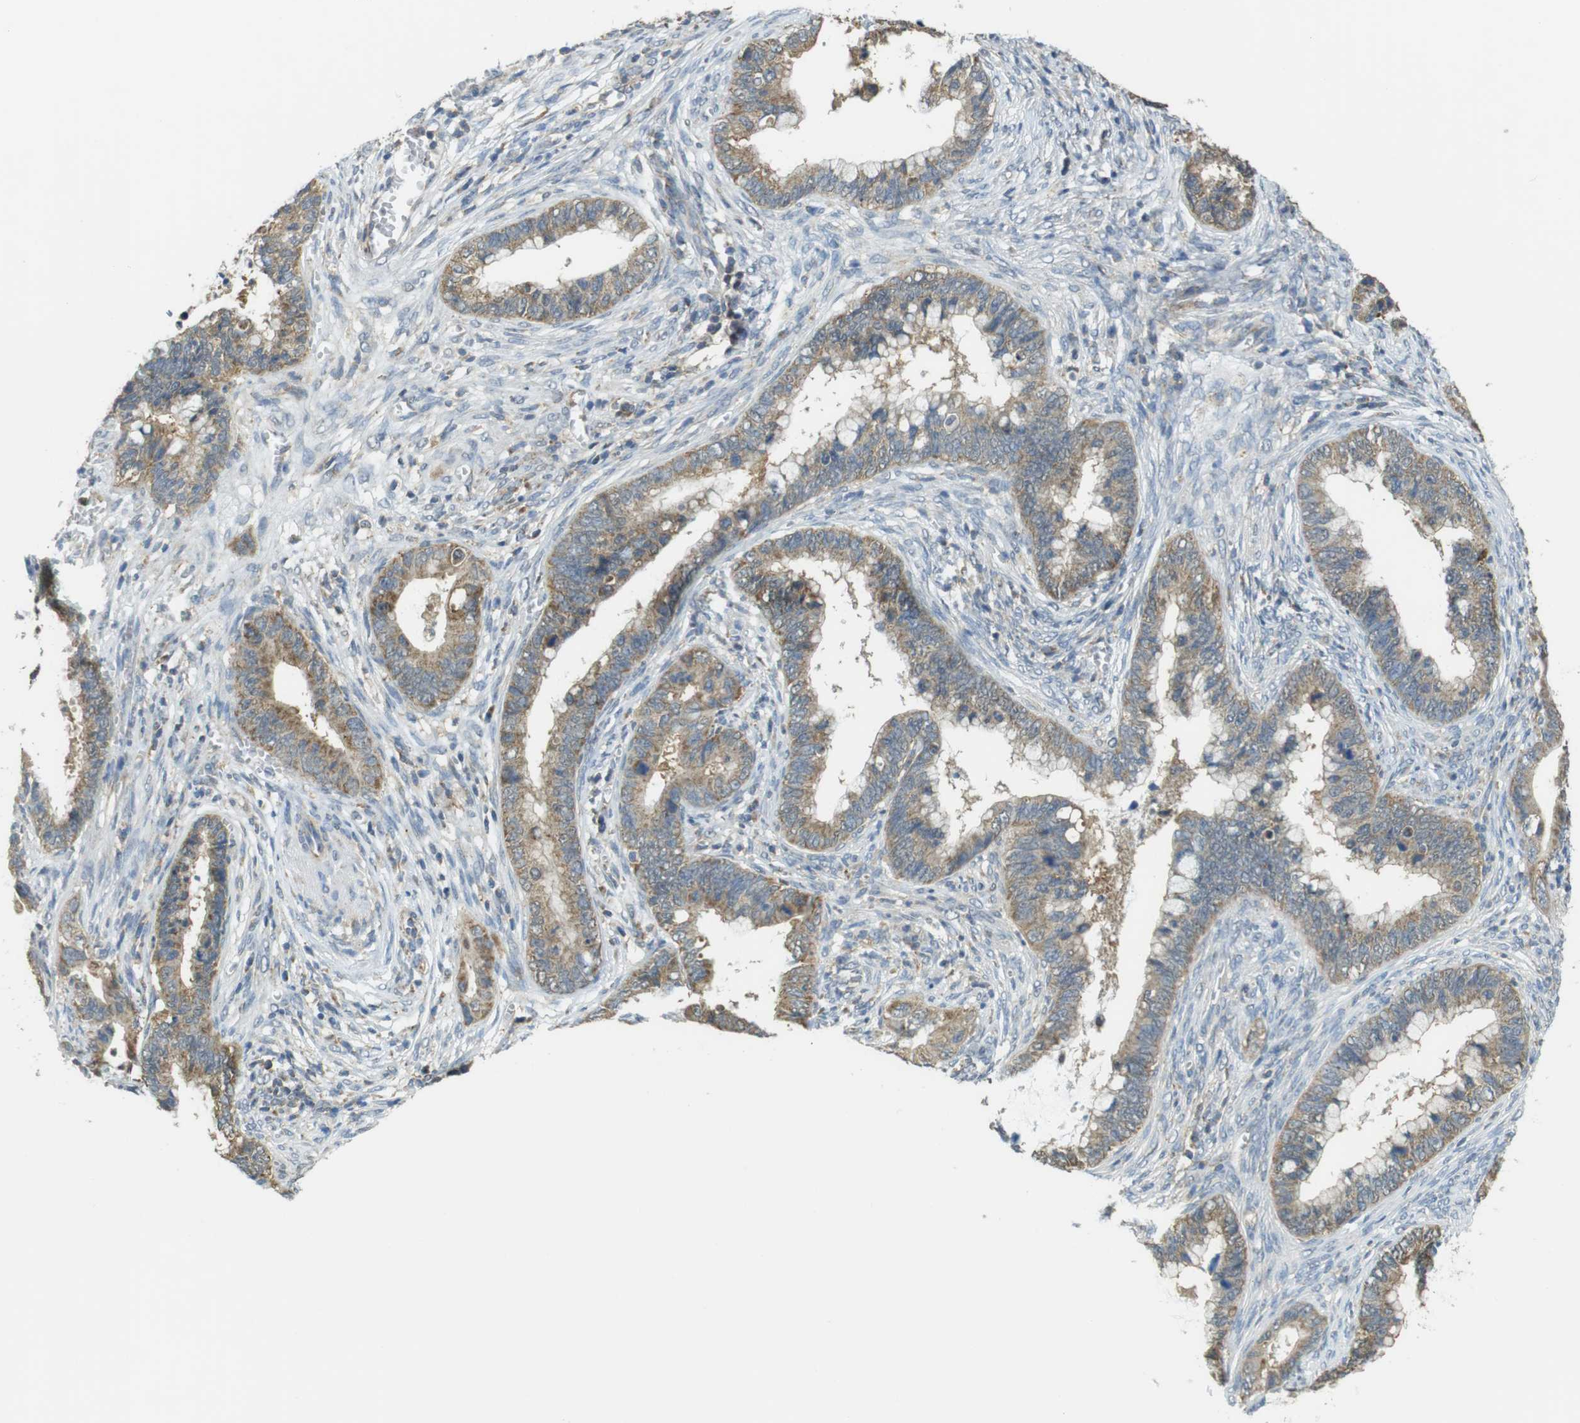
{"staining": {"intensity": "moderate", "quantity": ">75%", "location": "cytoplasmic/membranous"}, "tissue": "cervical cancer", "cell_type": "Tumor cells", "image_type": "cancer", "snomed": [{"axis": "morphology", "description": "Adenocarcinoma, NOS"}, {"axis": "topography", "description": "Cervix"}], "caption": "Immunohistochemistry (IHC) staining of cervical cancer, which shows medium levels of moderate cytoplasmic/membranous positivity in approximately >75% of tumor cells indicating moderate cytoplasmic/membranous protein staining. The staining was performed using DAB (brown) for protein detection and nuclei were counterstained in hematoxylin (blue).", "gene": "BRI3BP", "patient": {"sex": "female", "age": 44}}